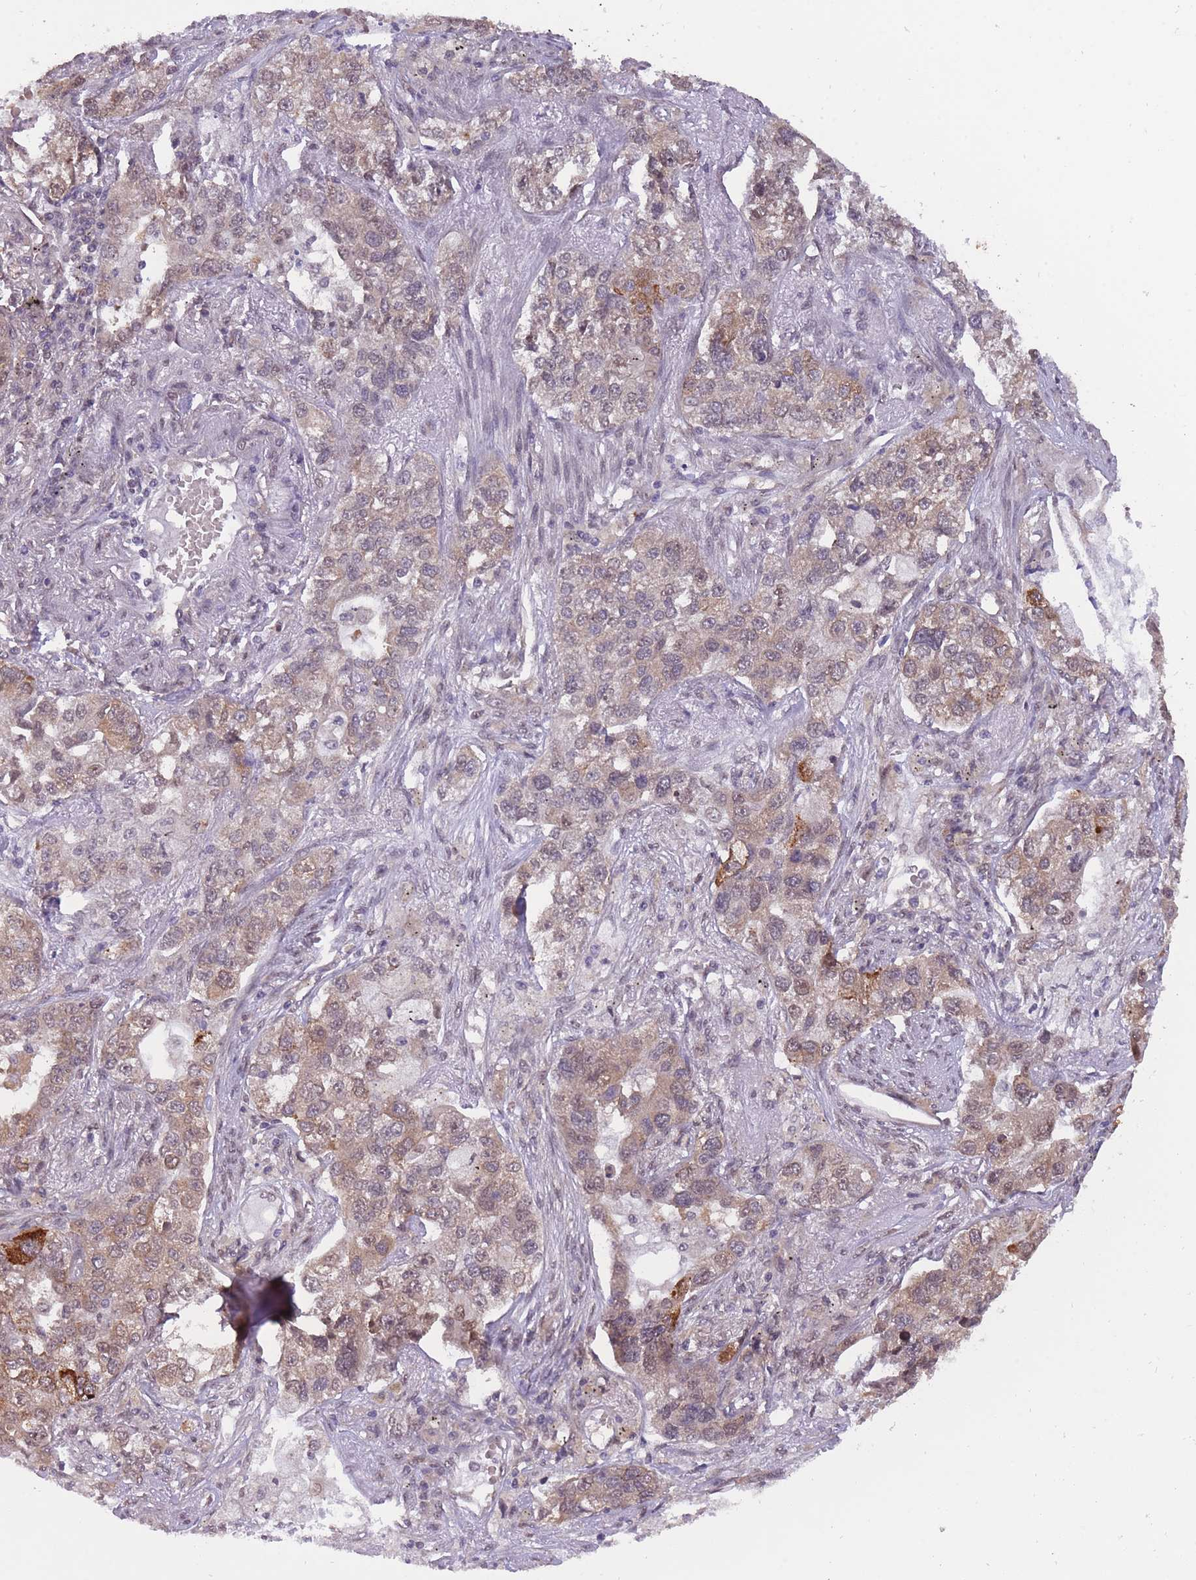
{"staining": {"intensity": "weak", "quantity": "<25%", "location": "cytoplasmic/membranous,nuclear"}, "tissue": "lung cancer", "cell_type": "Tumor cells", "image_type": "cancer", "snomed": [{"axis": "morphology", "description": "Adenocarcinoma, NOS"}, {"axis": "topography", "description": "Lung"}], "caption": "Image shows no protein positivity in tumor cells of lung adenocarcinoma tissue.", "gene": "CDIP1", "patient": {"sex": "male", "age": 49}}